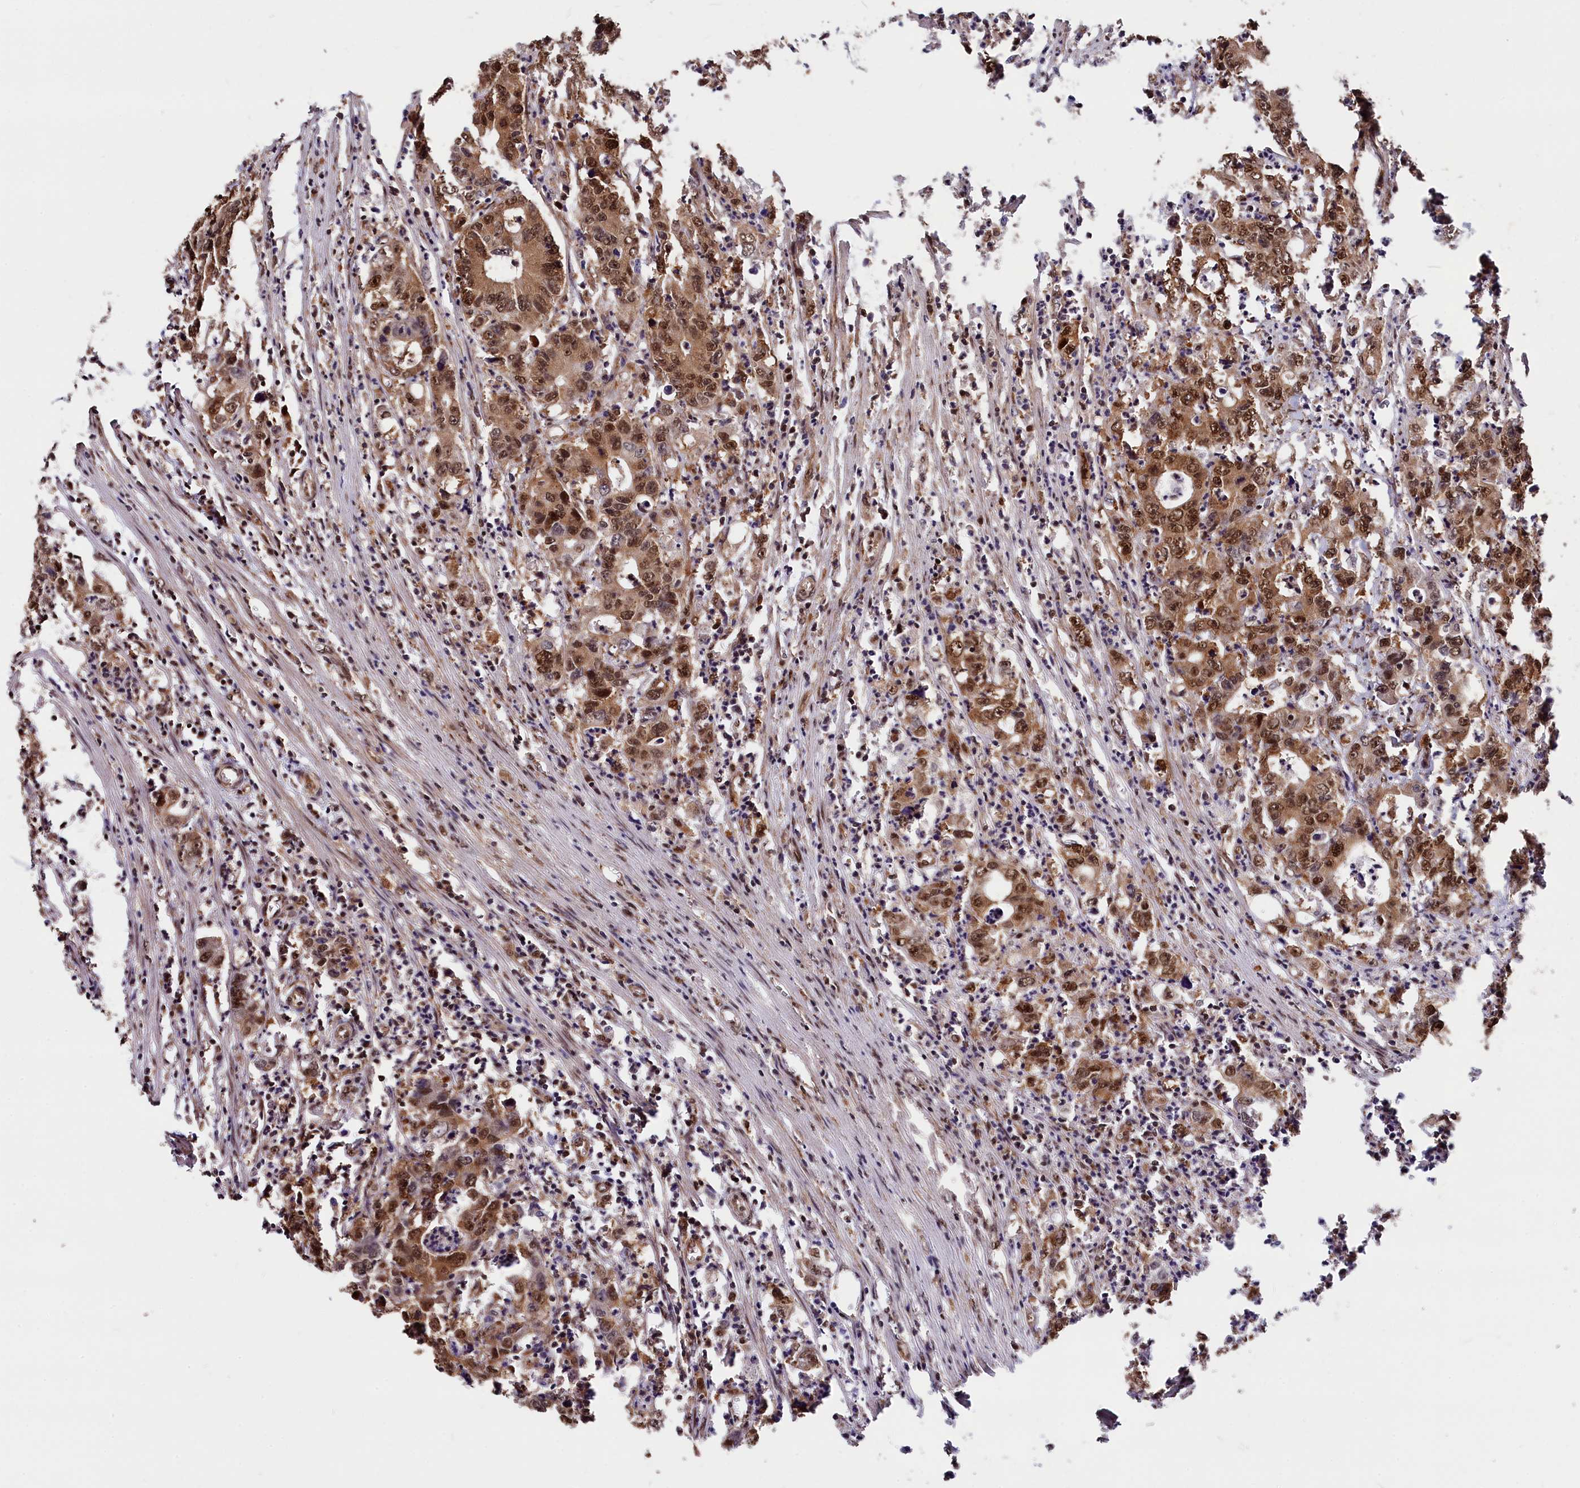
{"staining": {"intensity": "moderate", "quantity": ">75%", "location": "nuclear"}, "tissue": "colorectal cancer", "cell_type": "Tumor cells", "image_type": "cancer", "snomed": [{"axis": "morphology", "description": "Adenocarcinoma, NOS"}, {"axis": "topography", "description": "Colon"}], "caption": "Colorectal adenocarcinoma stained with a protein marker demonstrates moderate staining in tumor cells.", "gene": "ADRM1", "patient": {"sex": "female", "age": 75}}